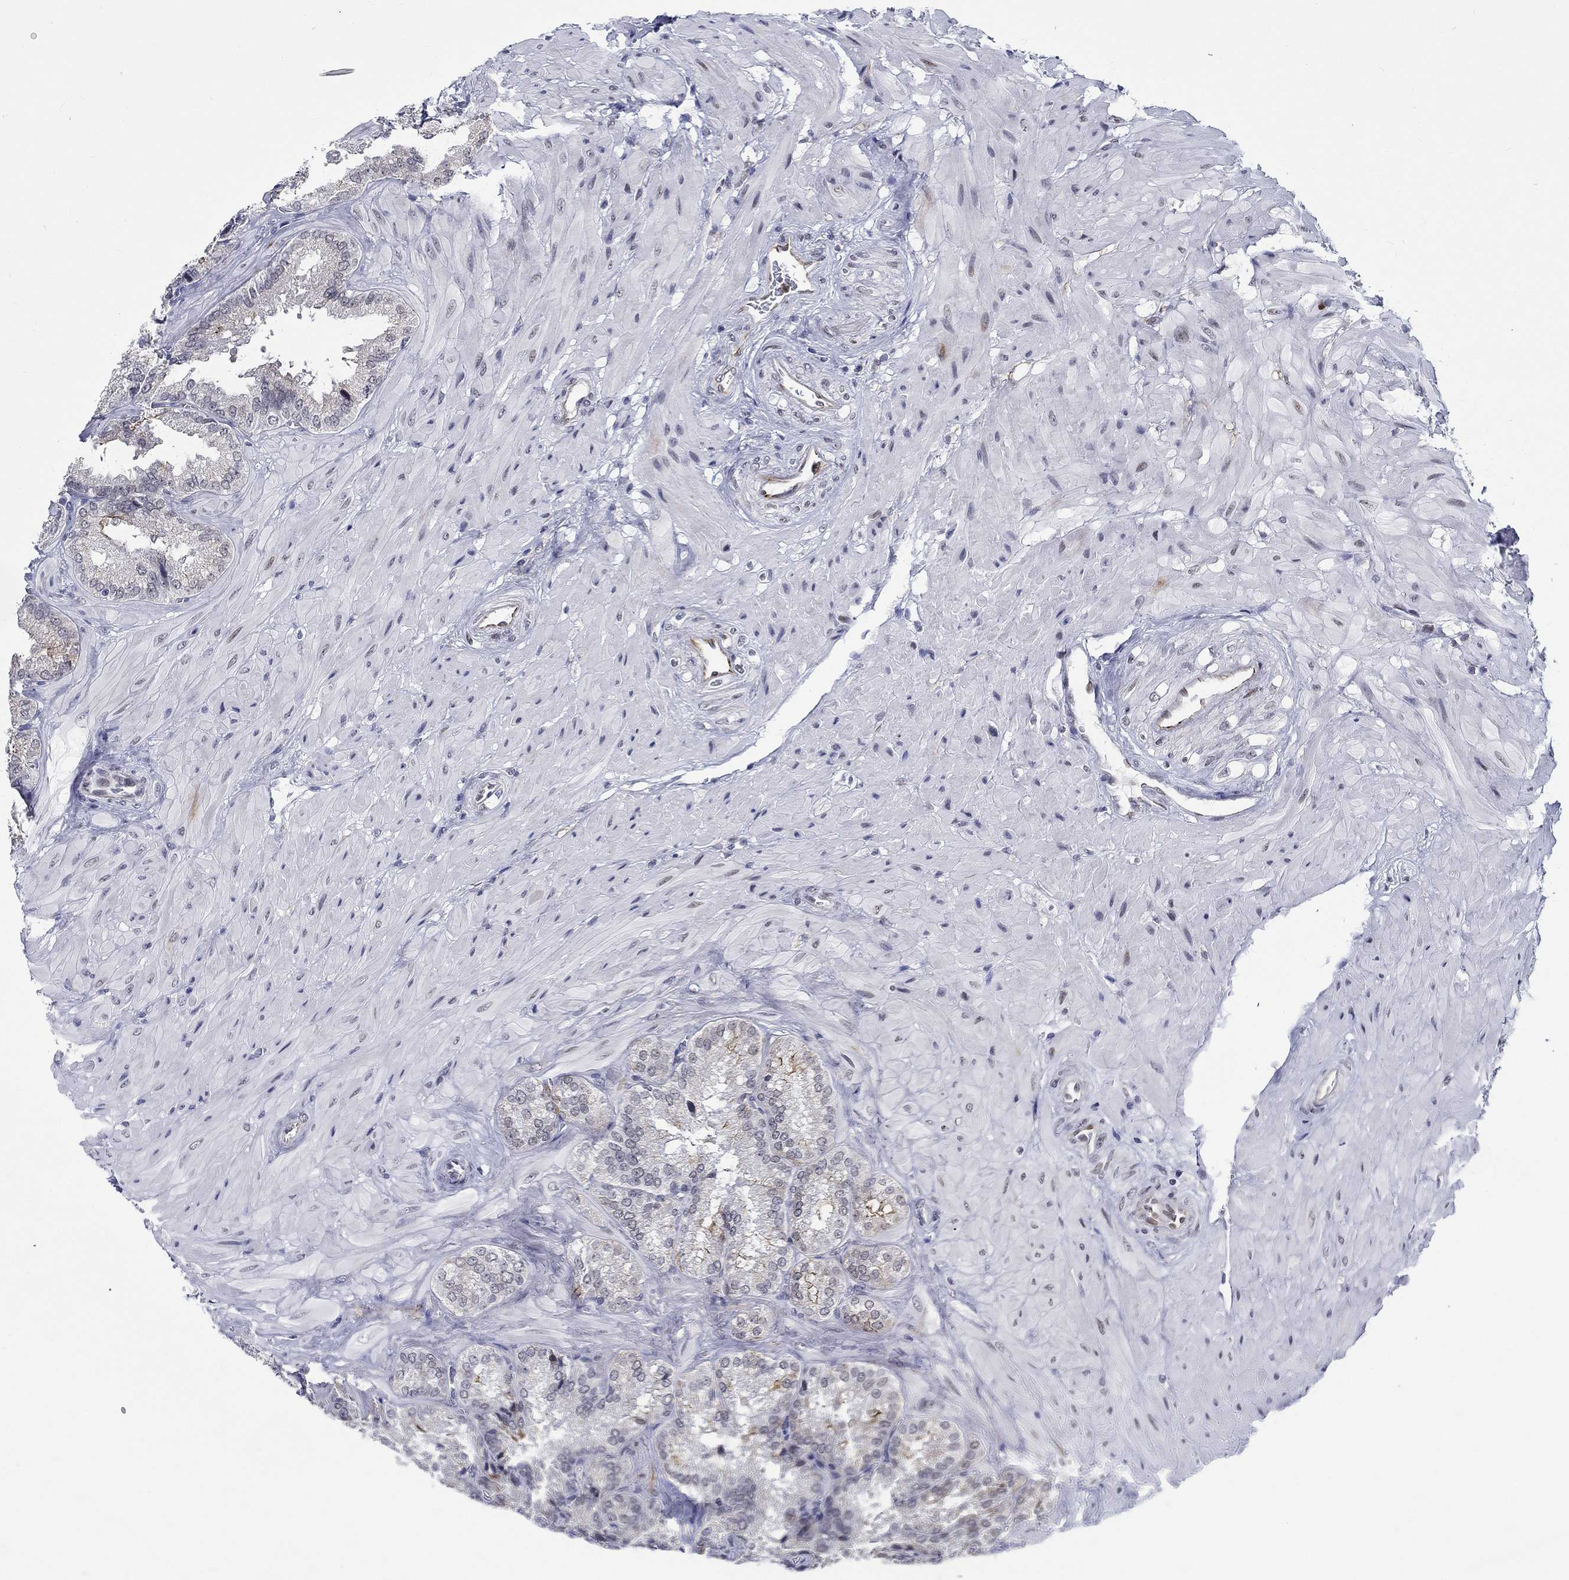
{"staining": {"intensity": "negative", "quantity": "none", "location": "none"}, "tissue": "seminal vesicle", "cell_type": "Glandular cells", "image_type": "normal", "snomed": [{"axis": "morphology", "description": "Normal tissue, NOS"}, {"axis": "topography", "description": "Seminal veicle"}], "caption": "There is no significant expression in glandular cells of seminal vesicle. Brightfield microscopy of immunohistochemistry (IHC) stained with DAB (3,3'-diaminobenzidine) (brown) and hematoxylin (blue), captured at high magnification.", "gene": "ST6GALNAC1", "patient": {"sex": "male", "age": 37}}